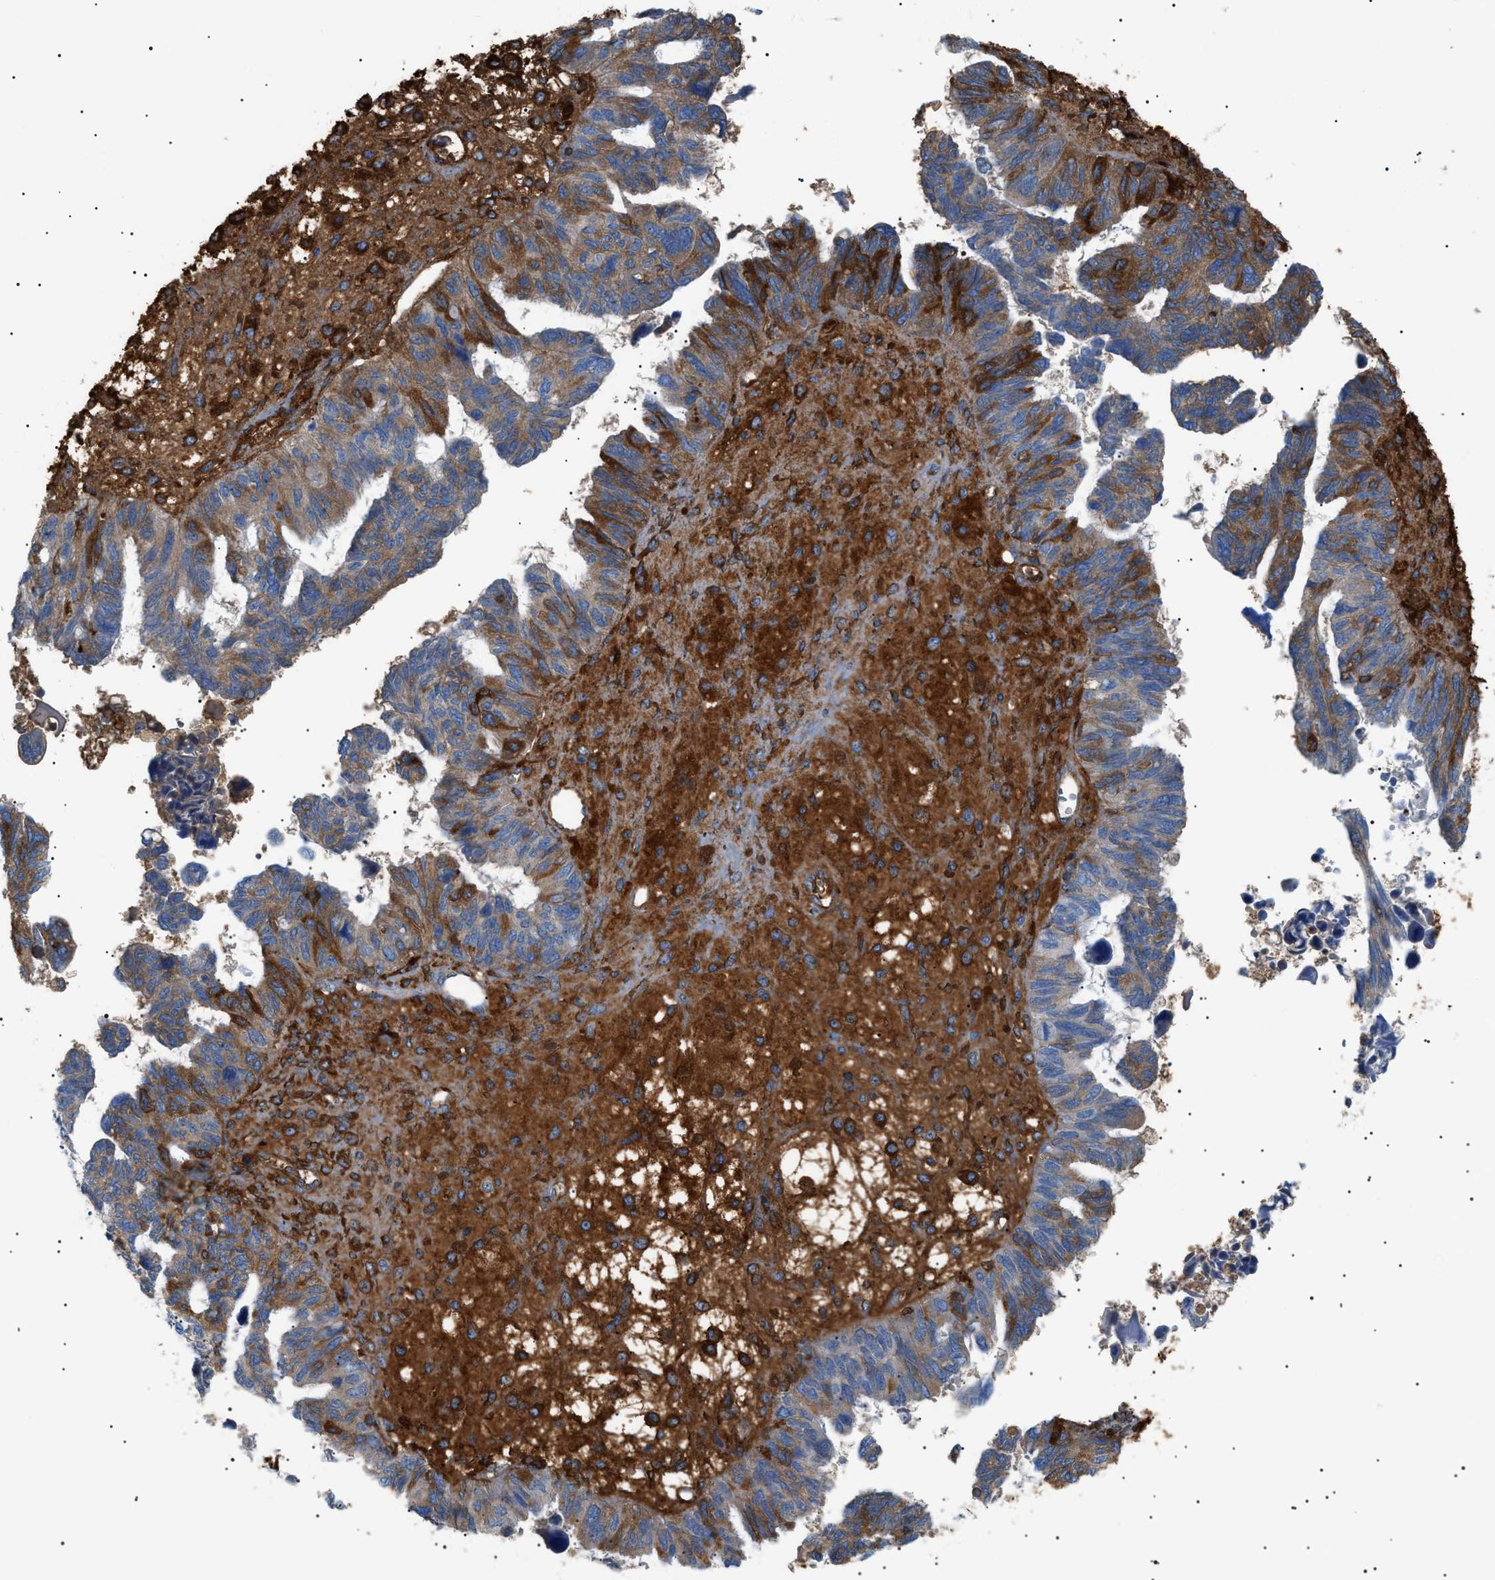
{"staining": {"intensity": "weak", "quantity": ">75%", "location": "cytoplasmic/membranous"}, "tissue": "ovarian cancer", "cell_type": "Tumor cells", "image_type": "cancer", "snomed": [{"axis": "morphology", "description": "Cystadenocarcinoma, serous, NOS"}, {"axis": "topography", "description": "Ovary"}], "caption": "A micrograph of ovarian serous cystadenocarcinoma stained for a protein shows weak cytoplasmic/membranous brown staining in tumor cells.", "gene": "LPA", "patient": {"sex": "female", "age": 79}}